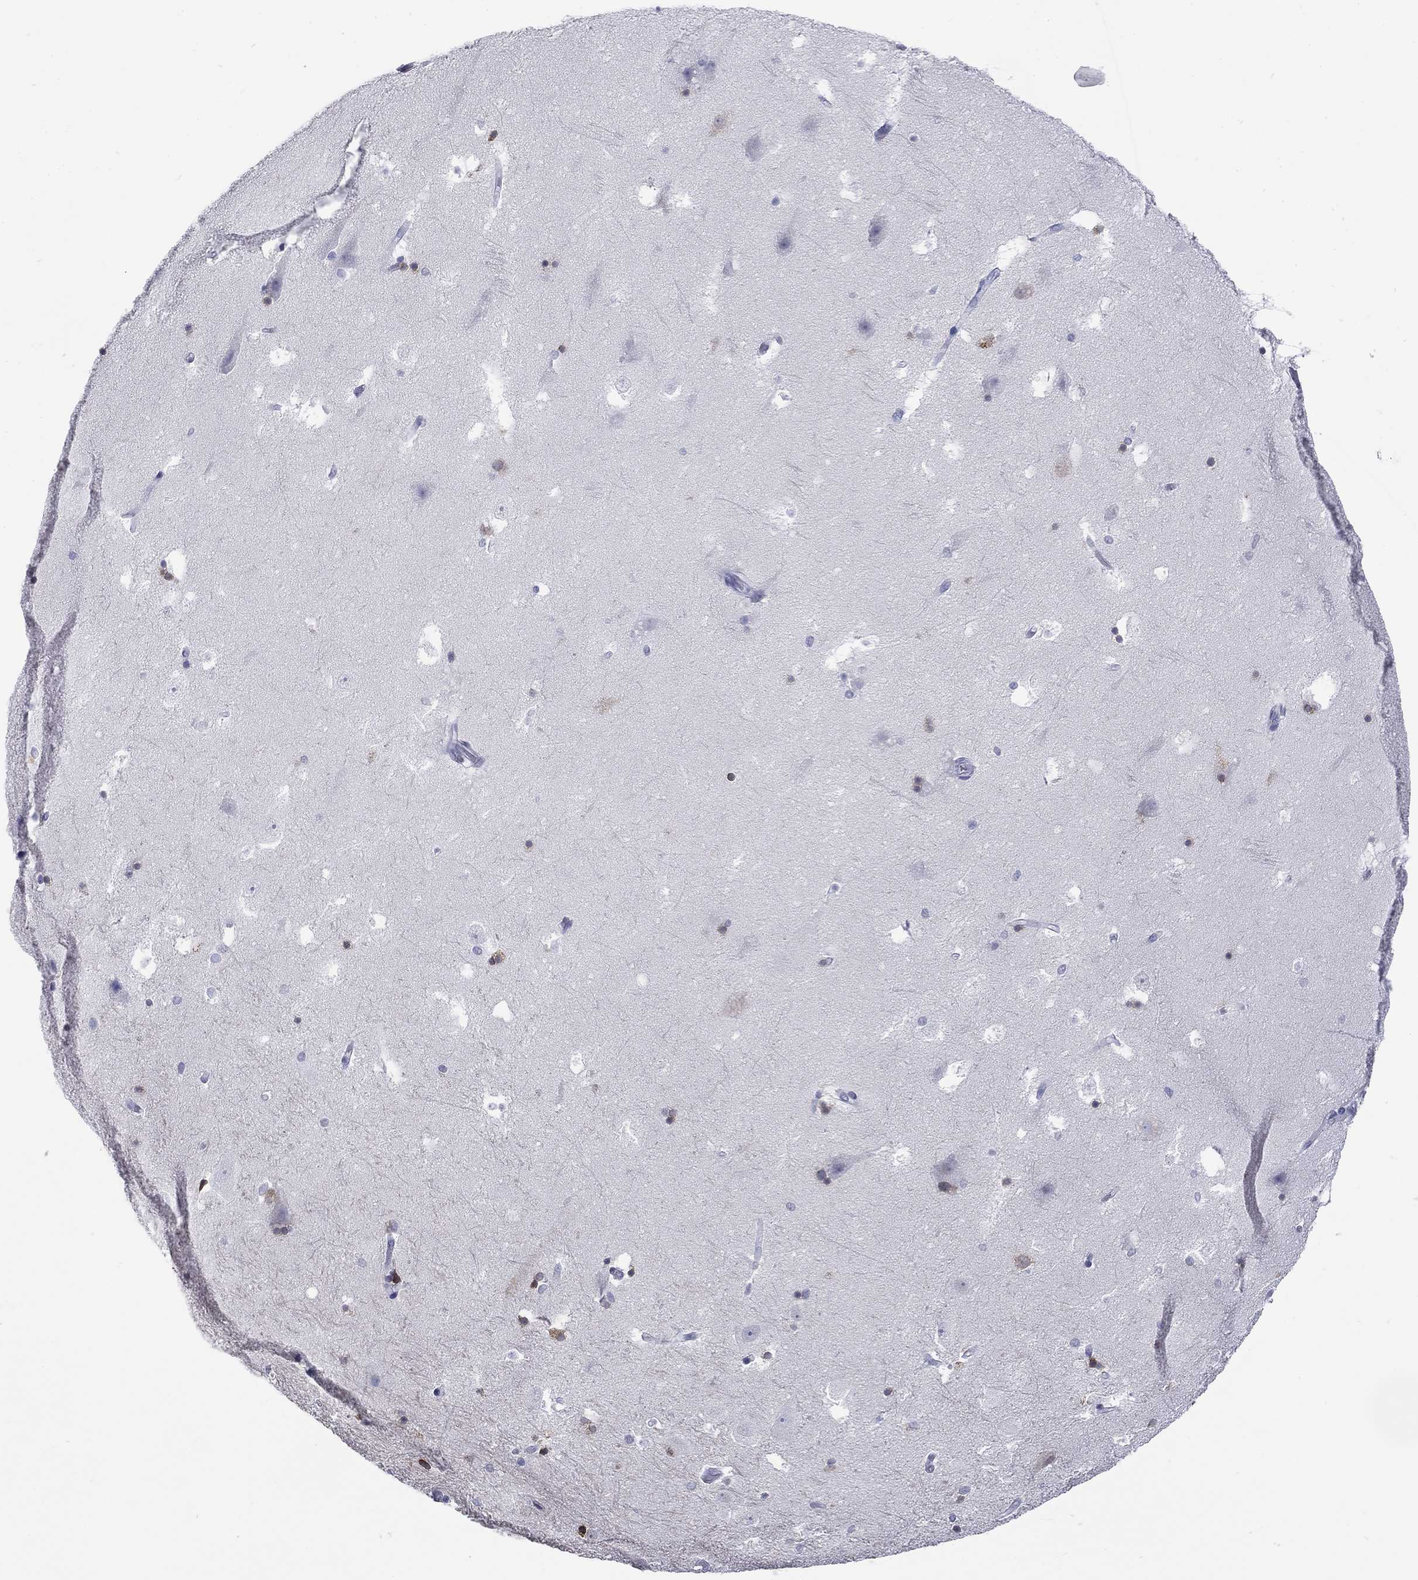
{"staining": {"intensity": "moderate", "quantity": "<25%", "location": "cytoplasmic/membranous"}, "tissue": "hippocampus", "cell_type": "Glial cells", "image_type": "normal", "snomed": [{"axis": "morphology", "description": "Normal tissue, NOS"}, {"axis": "topography", "description": "Hippocampus"}], "caption": "The image reveals a brown stain indicating the presence of a protein in the cytoplasmic/membranous of glial cells in hippocampus. The staining was performed using DAB (3,3'-diaminobenzidine), with brown indicating positive protein expression. Nuclei are stained blue with hematoxylin.", "gene": "ECEL1", "patient": {"sex": "male", "age": 51}}